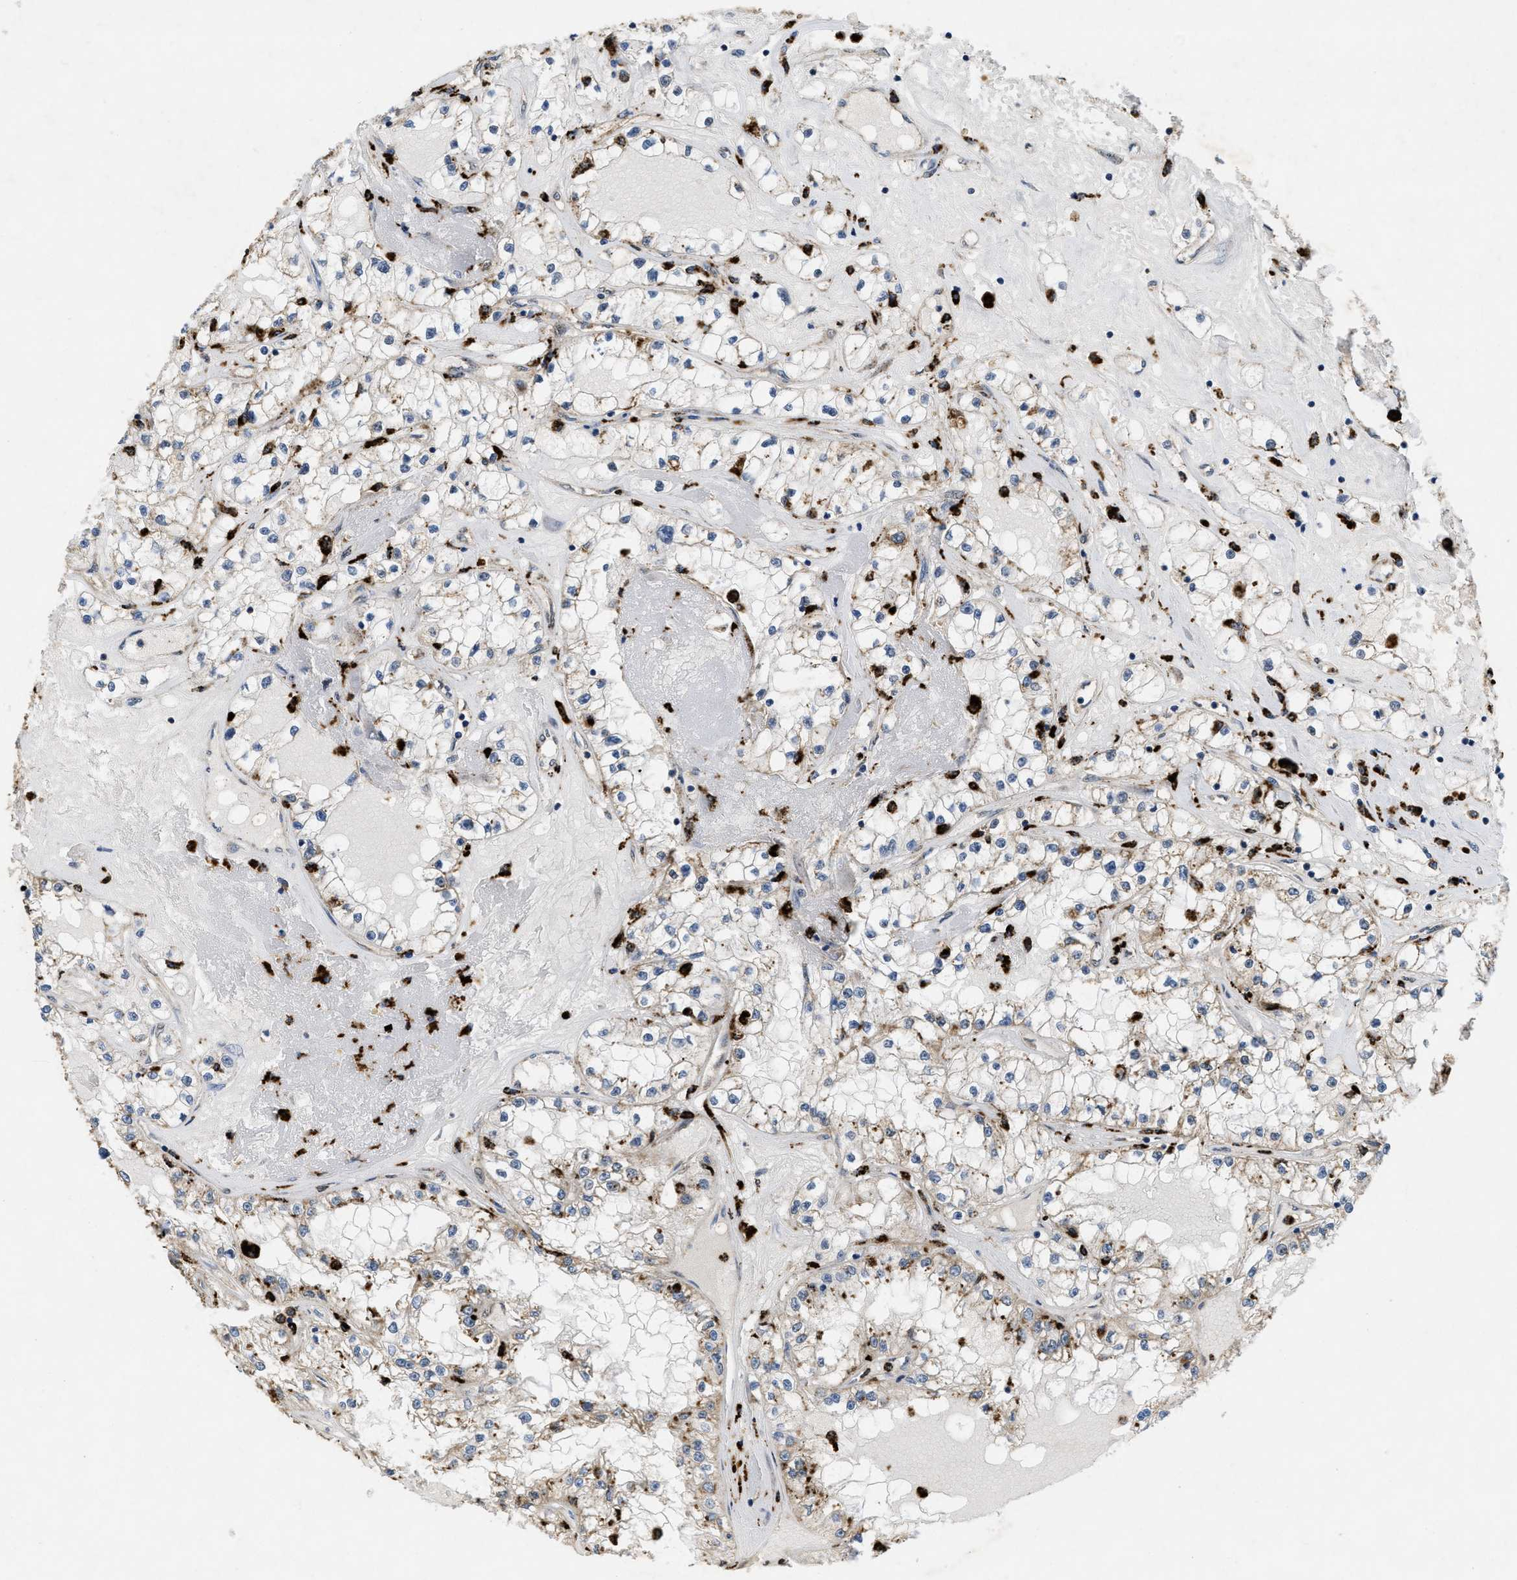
{"staining": {"intensity": "weak", "quantity": "<25%", "location": "cytoplasmic/membranous"}, "tissue": "renal cancer", "cell_type": "Tumor cells", "image_type": "cancer", "snomed": [{"axis": "morphology", "description": "Adenocarcinoma, NOS"}, {"axis": "topography", "description": "Kidney"}], "caption": "Immunohistochemistry (IHC) of human renal adenocarcinoma reveals no positivity in tumor cells. (DAB IHC, high magnification).", "gene": "BMPR2", "patient": {"sex": "male", "age": 56}}